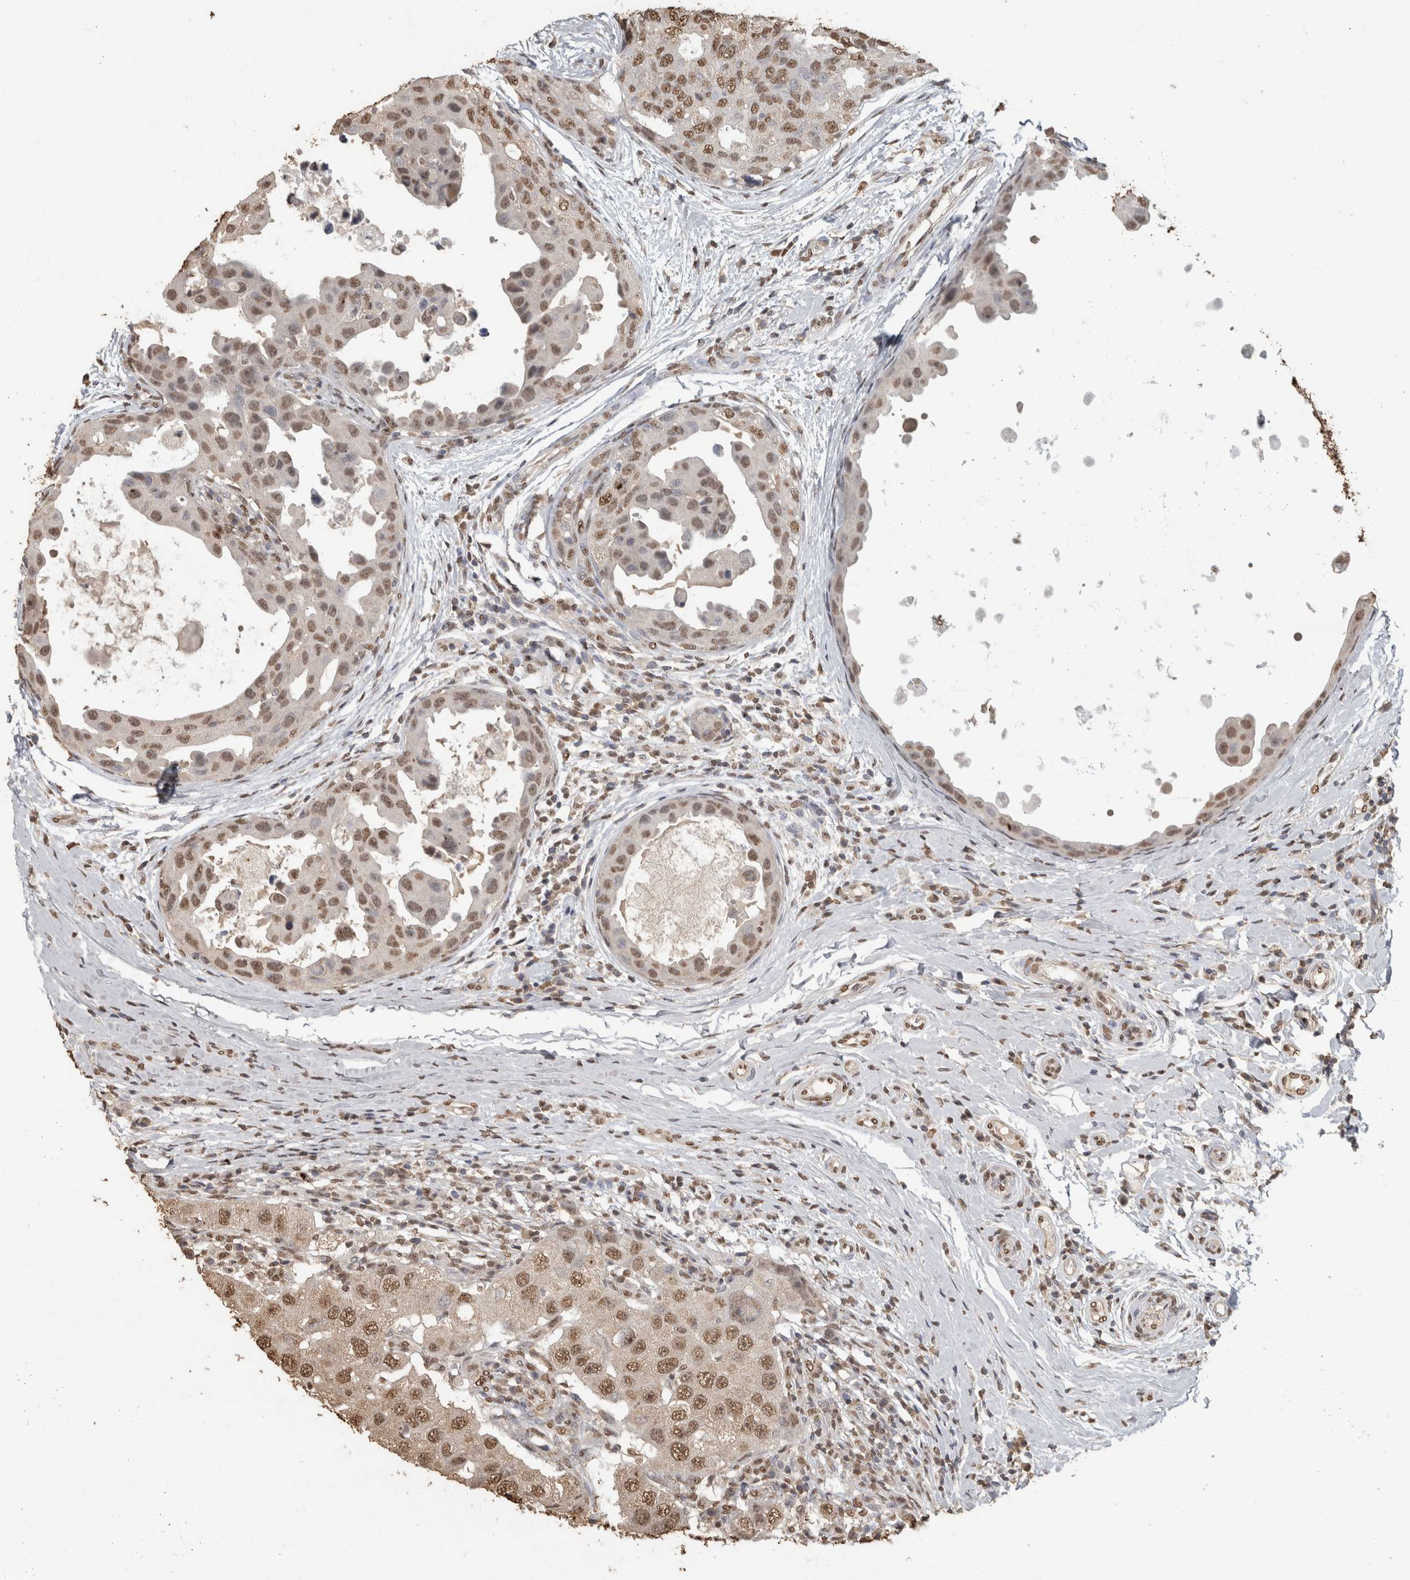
{"staining": {"intensity": "moderate", "quantity": ">75%", "location": "nuclear"}, "tissue": "breast cancer", "cell_type": "Tumor cells", "image_type": "cancer", "snomed": [{"axis": "morphology", "description": "Duct carcinoma"}, {"axis": "topography", "description": "Breast"}], "caption": "Breast cancer stained with a protein marker demonstrates moderate staining in tumor cells.", "gene": "HAND2", "patient": {"sex": "female", "age": 27}}